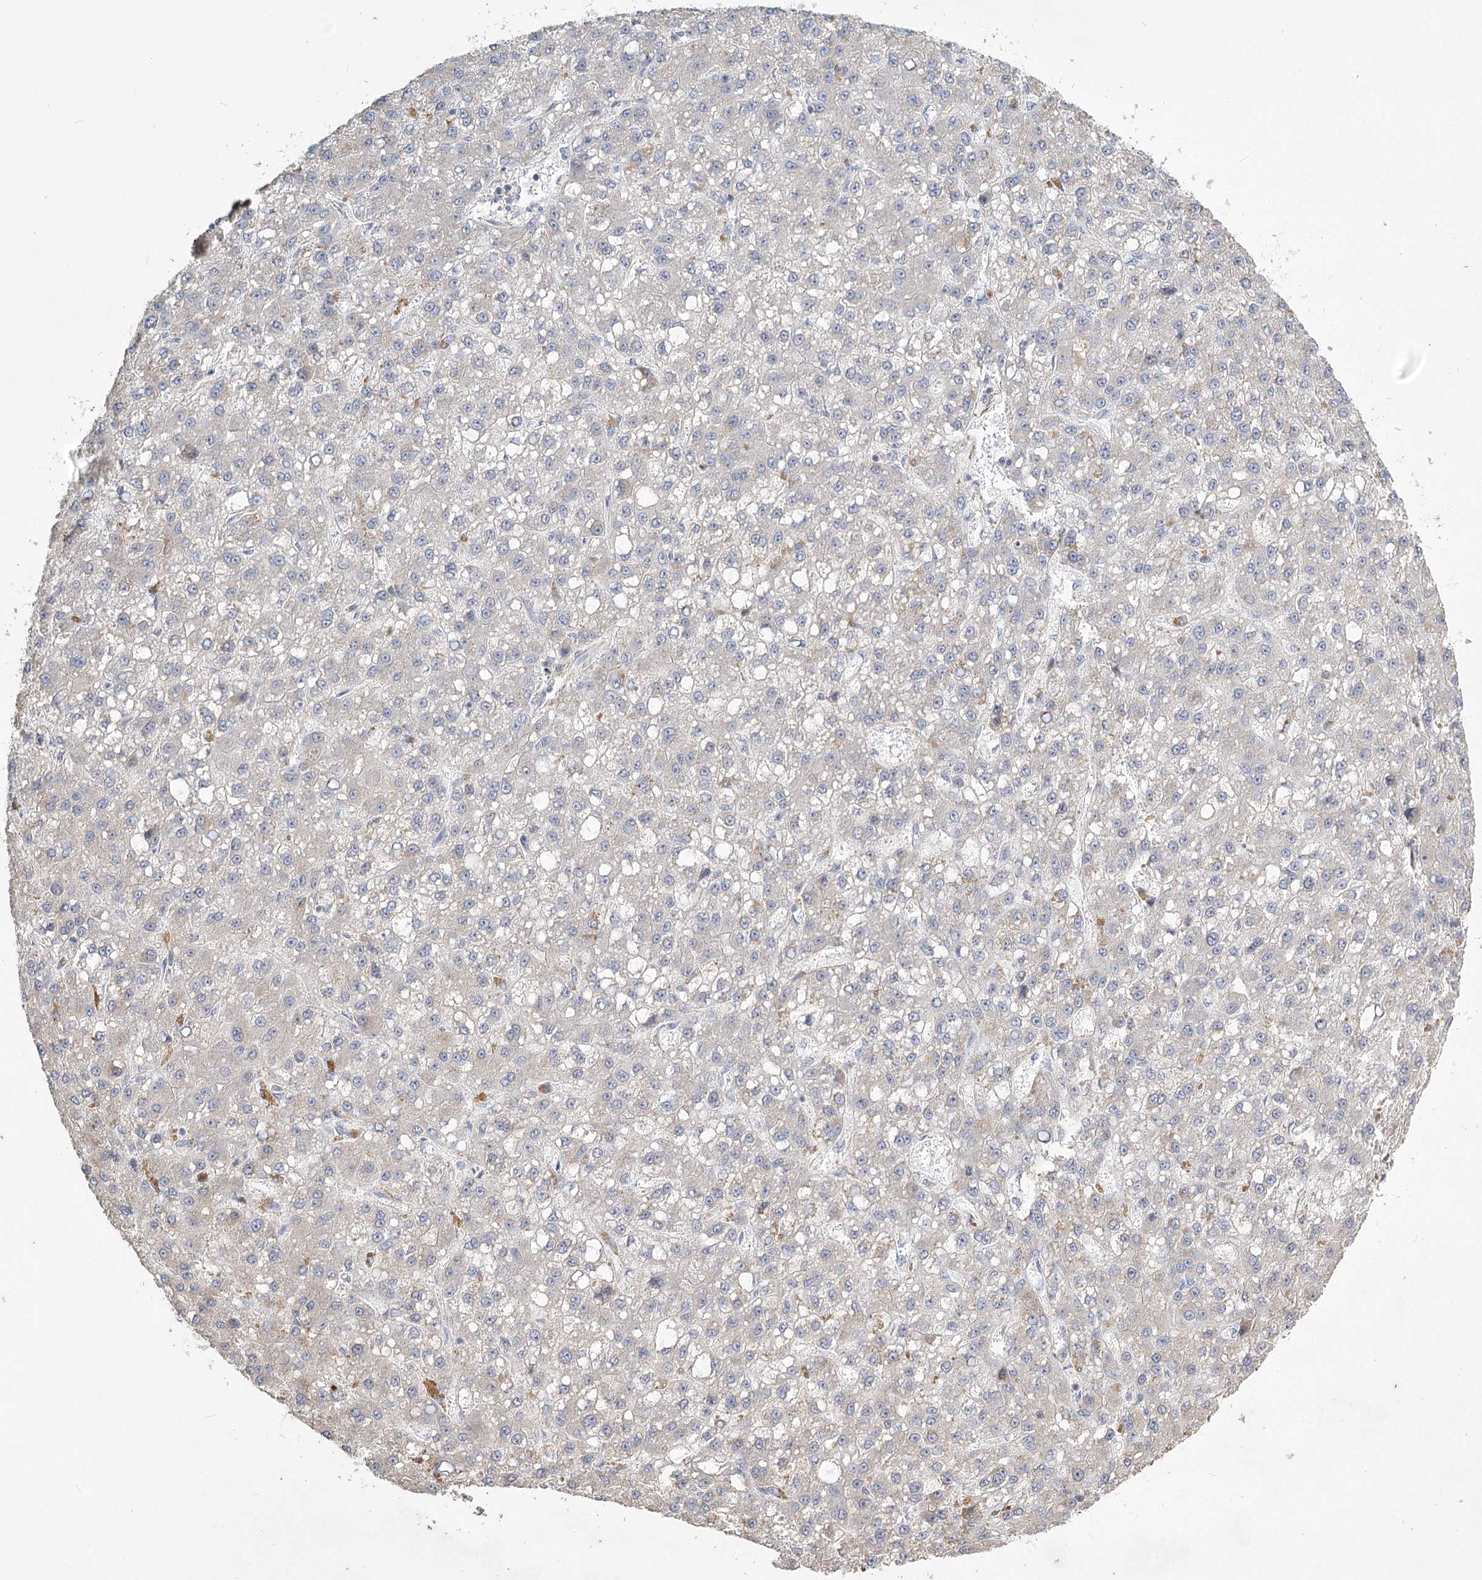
{"staining": {"intensity": "negative", "quantity": "none", "location": "none"}, "tissue": "liver cancer", "cell_type": "Tumor cells", "image_type": "cancer", "snomed": [{"axis": "morphology", "description": "Carcinoma, Hepatocellular, NOS"}, {"axis": "topography", "description": "Liver"}], "caption": "The immunohistochemistry histopathology image has no significant positivity in tumor cells of liver hepatocellular carcinoma tissue. (Brightfield microscopy of DAB immunohistochemistry at high magnification).", "gene": "INPP4B", "patient": {"sex": "male", "age": 67}}